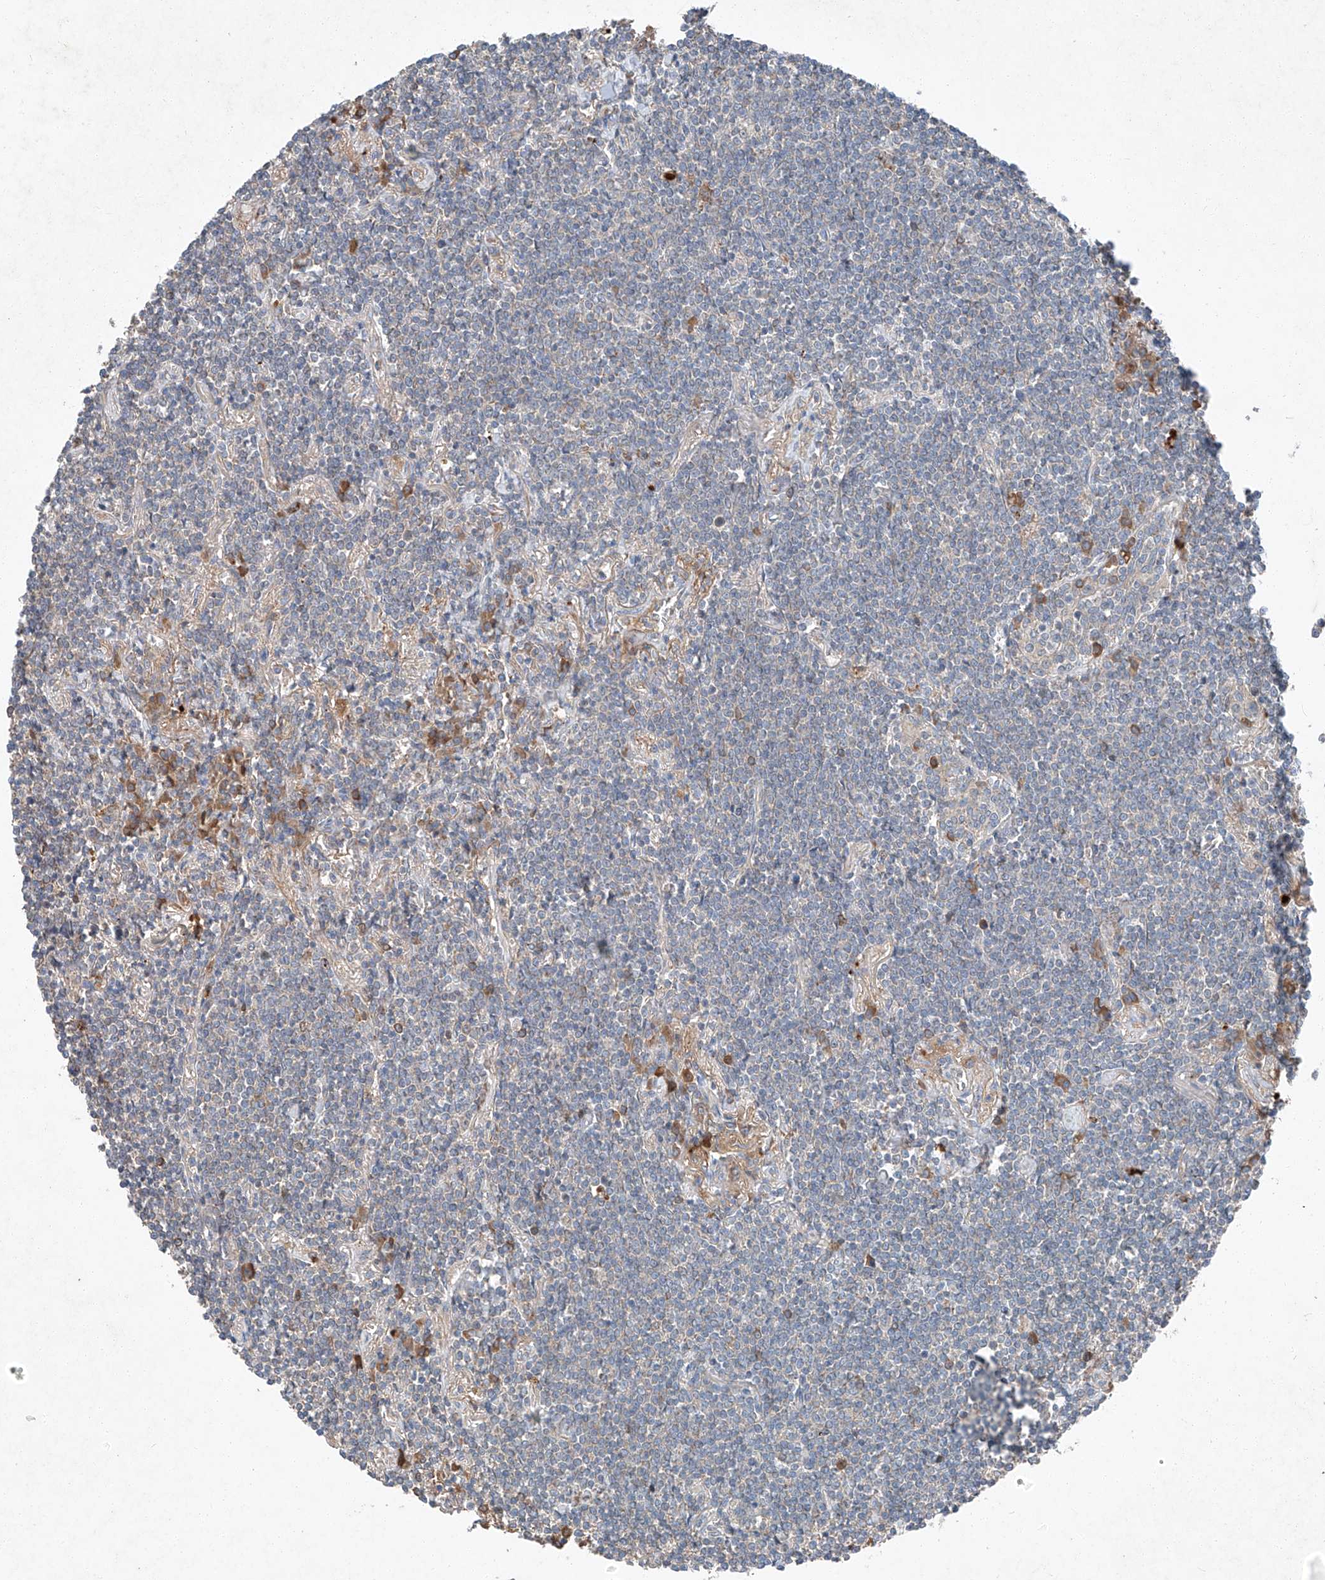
{"staining": {"intensity": "negative", "quantity": "none", "location": "none"}, "tissue": "lymphoma", "cell_type": "Tumor cells", "image_type": "cancer", "snomed": [{"axis": "morphology", "description": "Malignant lymphoma, non-Hodgkin's type, Low grade"}, {"axis": "topography", "description": "Lung"}], "caption": "An immunohistochemistry histopathology image of low-grade malignant lymphoma, non-Hodgkin's type is shown. There is no staining in tumor cells of low-grade malignant lymphoma, non-Hodgkin's type.", "gene": "RUSC1", "patient": {"sex": "female", "age": 71}}